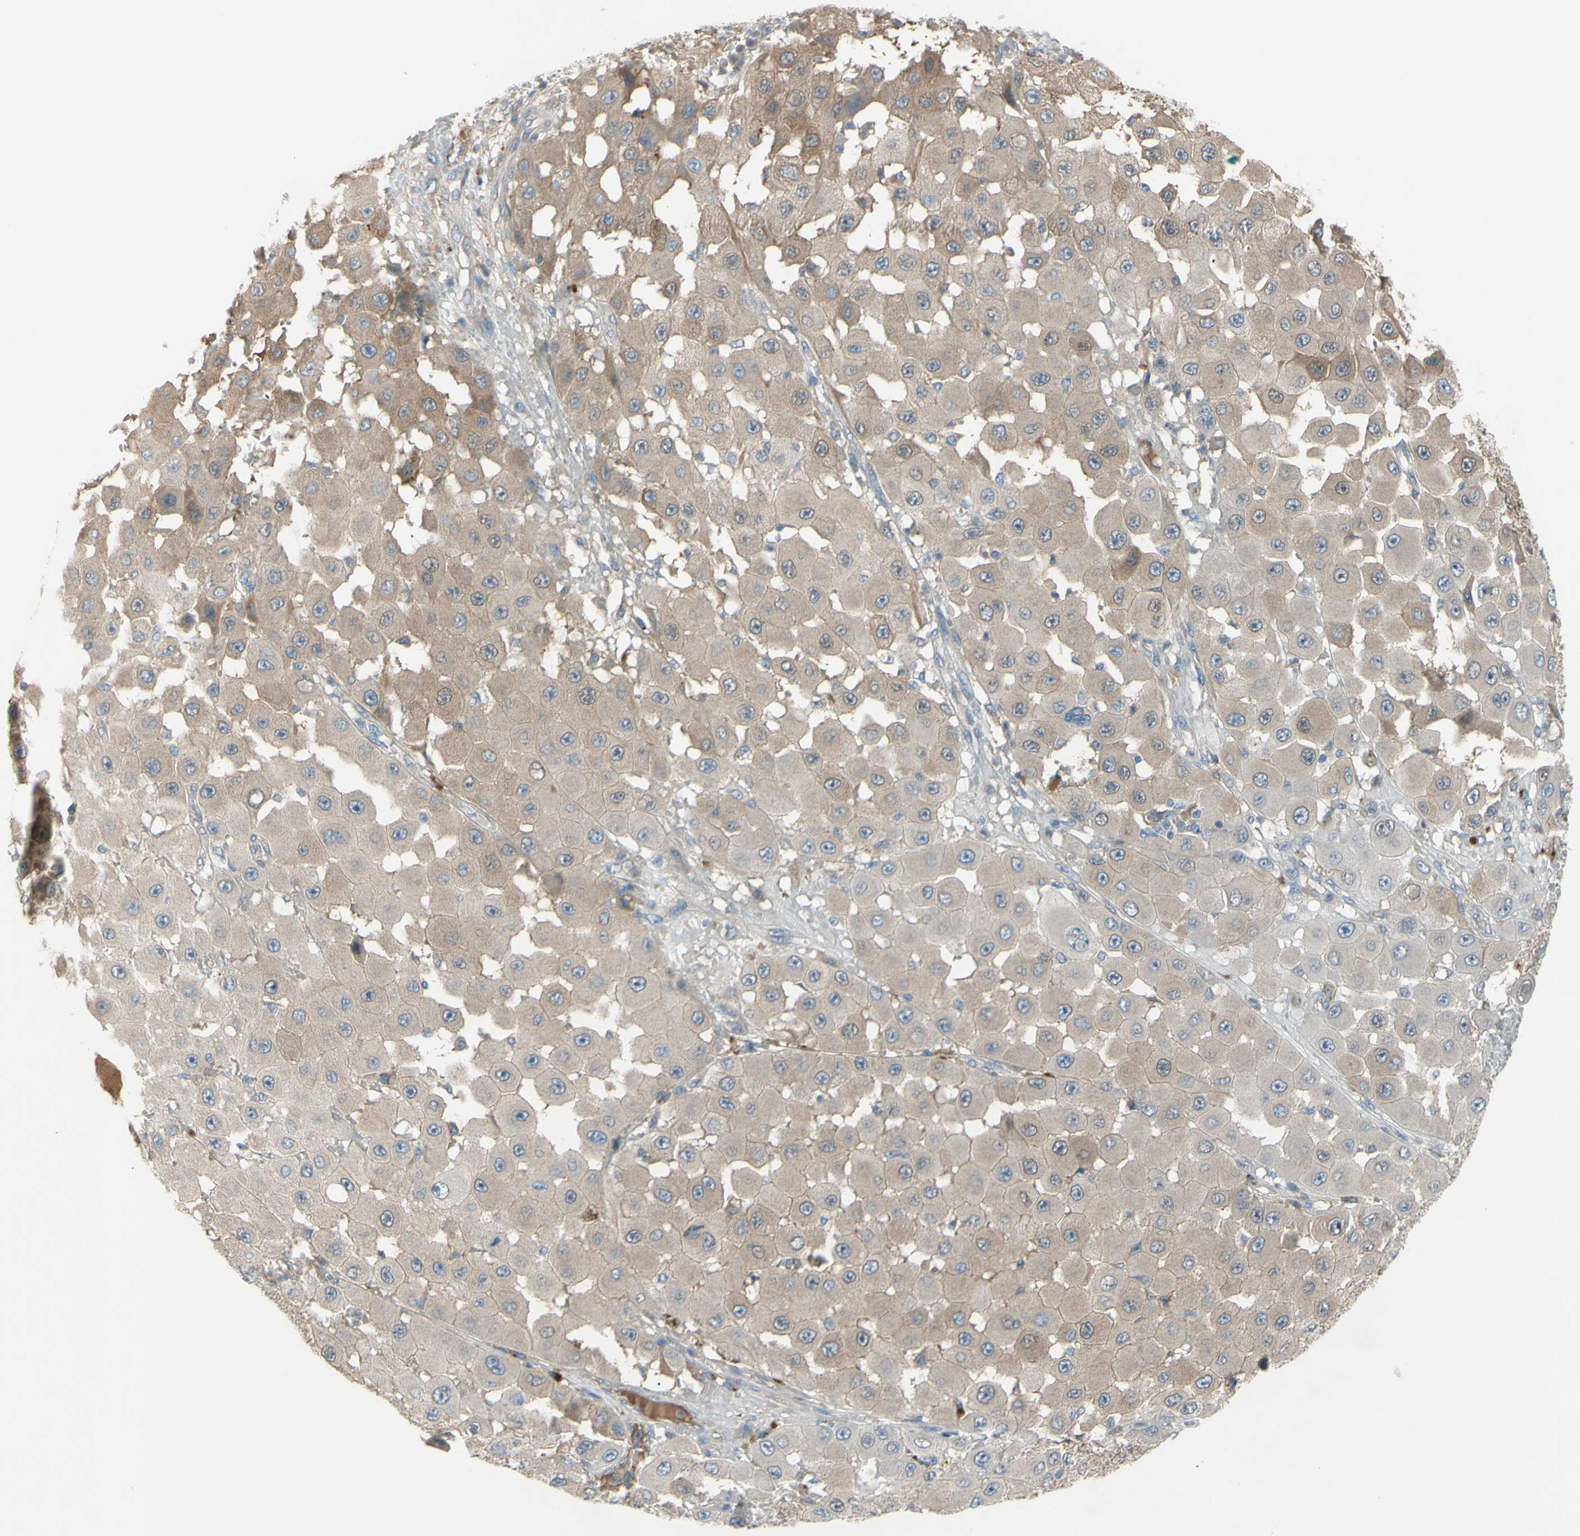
{"staining": {"intensity": "weak", "quantity": ">75%", "location": "cytoplasmic/membranous"}, "tissue": "melanoma", "cell_type": "Tumor cells", "image_type": "cancer", "snomed": [{"axis": "morphology", "description": "Malignant melanoma, NOS"}, {"axis": "topography", "description": "Skin"}], "caption": "Immunohistochemical staining of human malignant melanoma reveals weak cytoplasmic/membranous protein positivity in approximately >75% of tumor cells.", "gene": "AFP", "patient": {"sex": "female", "age": 81}}